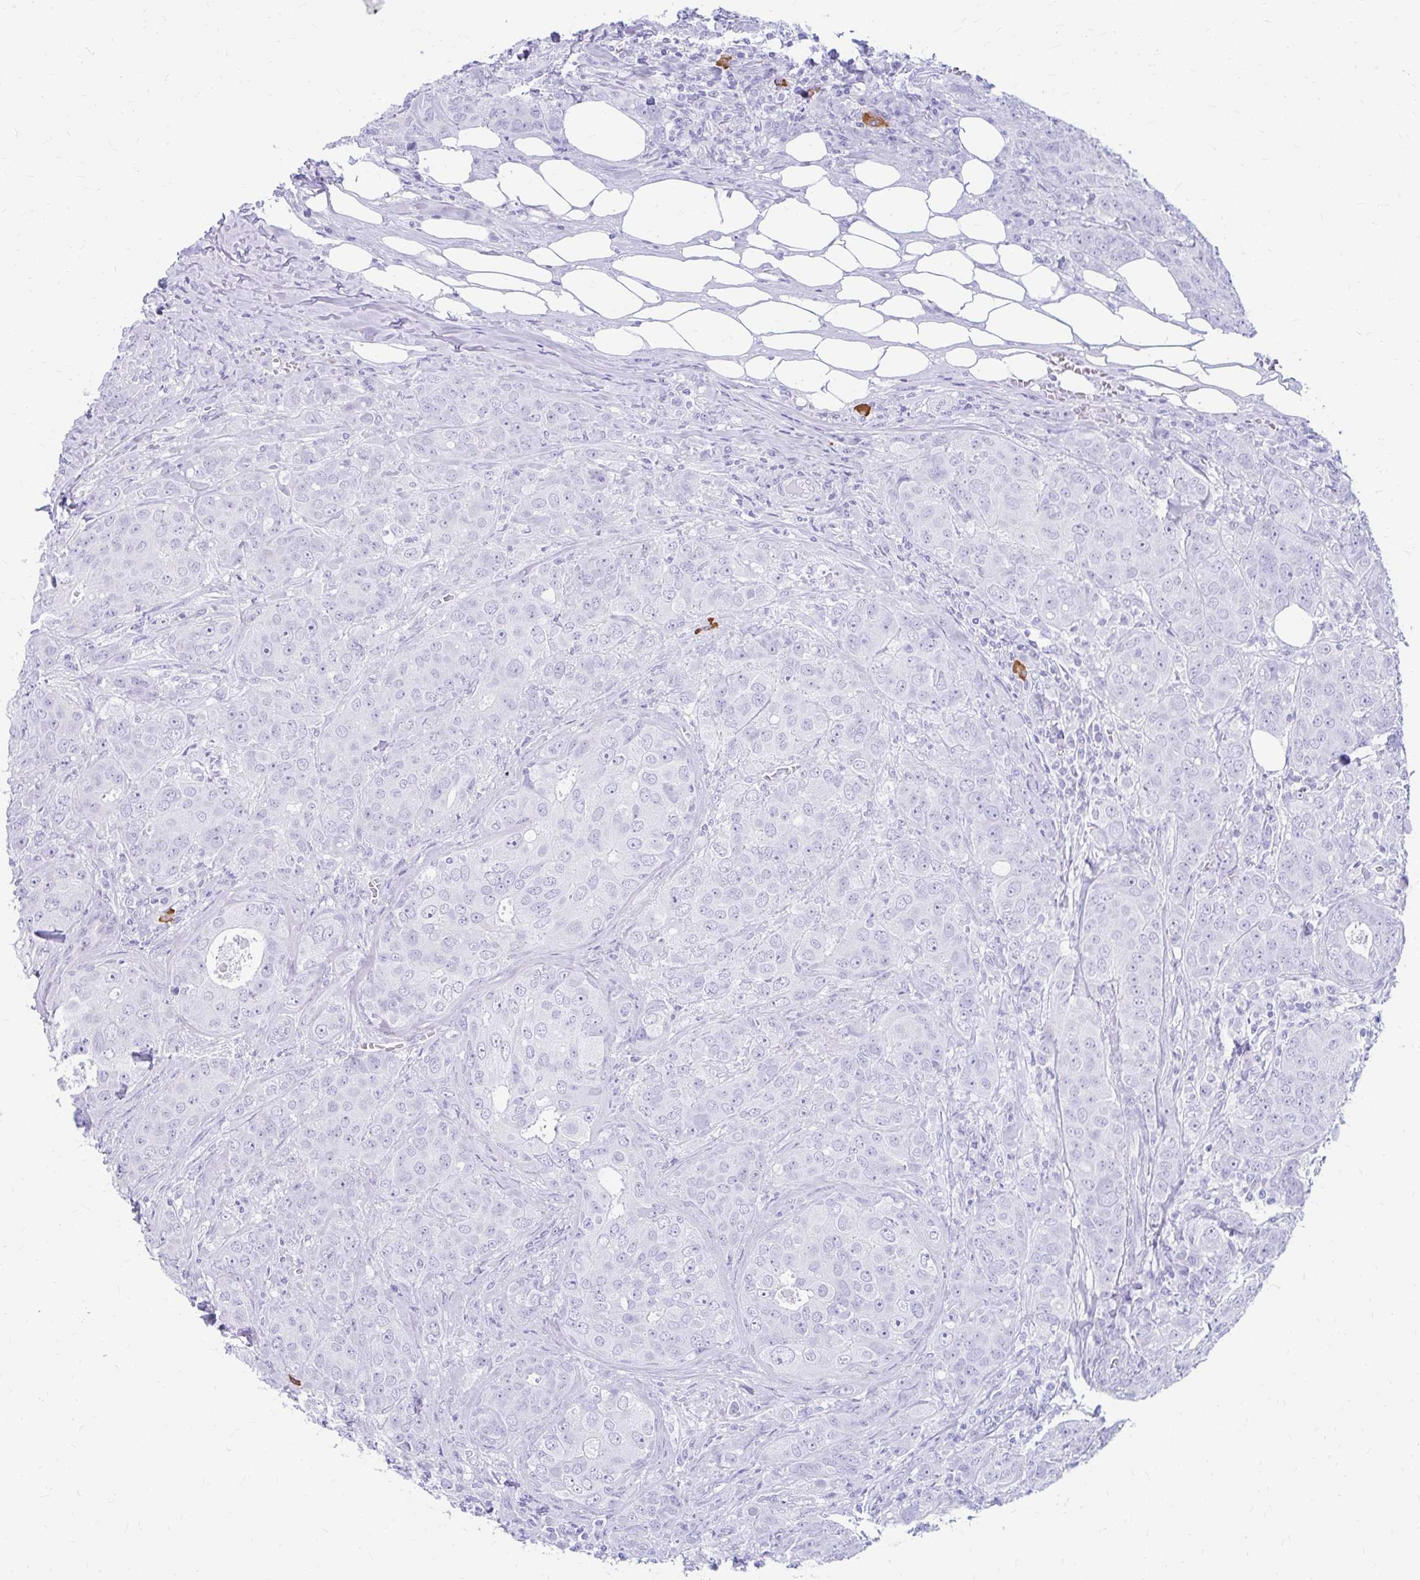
{"staining": {"intensity": "negative", "quantity": "none", "location": "none"}, "tissue": "breast cancer", "cell_type": "Tumor cells", "image_type": "cancer", "snomed": [{"axis": "morphology", "description": "Duct carcinoma"}, {"axis": "topography", "description": "Breast"}], "caption": "Intraductal carcinoma (breast) was stained to show a protein in brown. There is no significant staining in tumor cells. The staining was performed using DAB to visualize the protein expression in brown, while the nuclei were stained in blue with hematoxylin (Magnification: 20x).", "gene": "NSG2", "patient": {"sex": "female", "age": 43}}